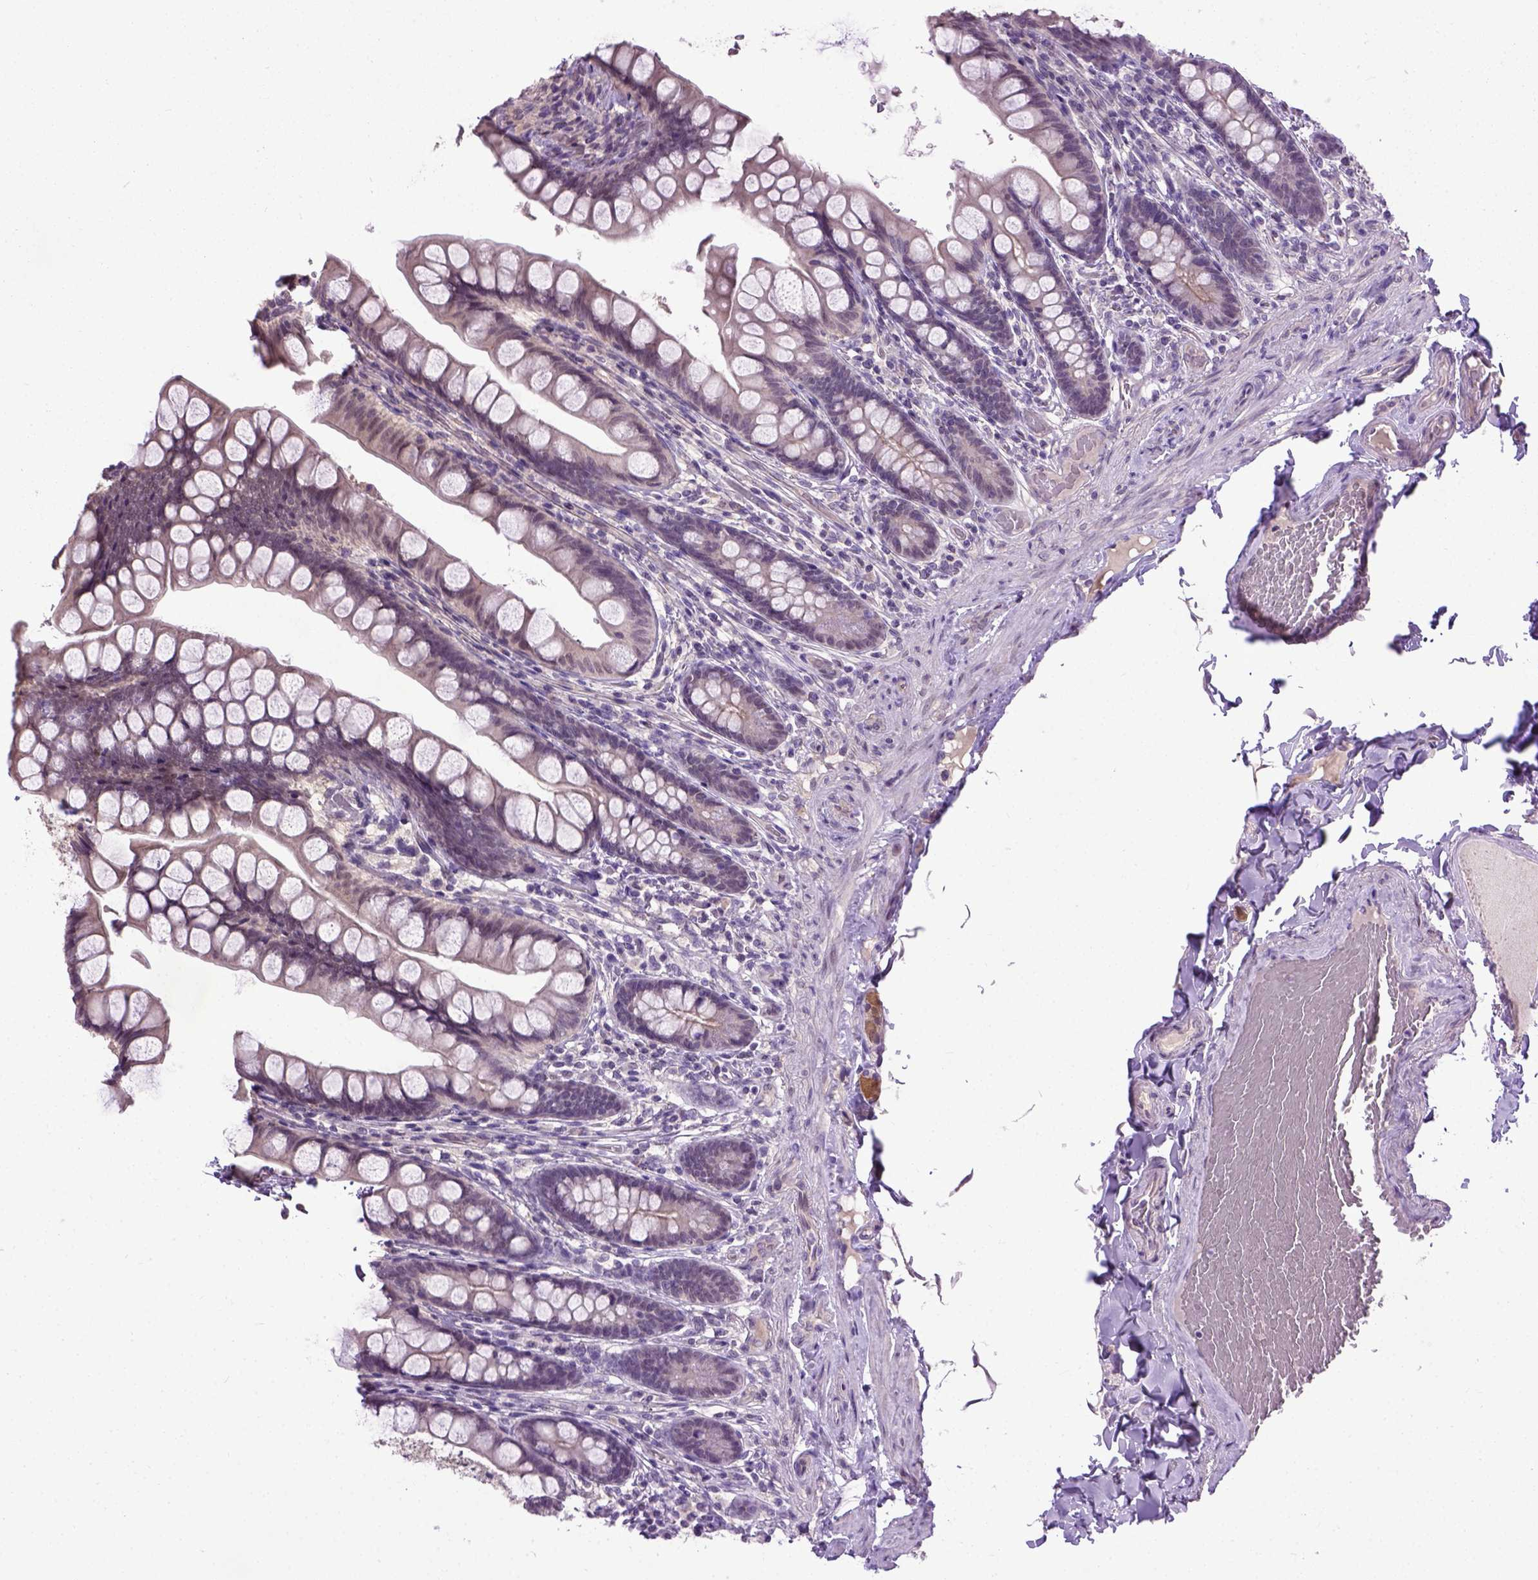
{"staining": {"intensity": "weak", "quantity": "25%-75%", "location": "cytoplasmic/membranous"}, "tissue": "small intestine", "cell_type": "Glandular cells", "image_type": "normal", "snomed": [{"axis": "morphology", "description": "Normal tissue, NOS"}, {"axis": "topography", "description": "Small intestine"}], "caption": "This image exhibits IHC staining of unremarkable small intestine, with low weak cytoplasmic/membranous positivity in approximately 25%-75% of glandular cells.", "gene": "UBA3", "patient": {"sex": "male", "age": 70}}